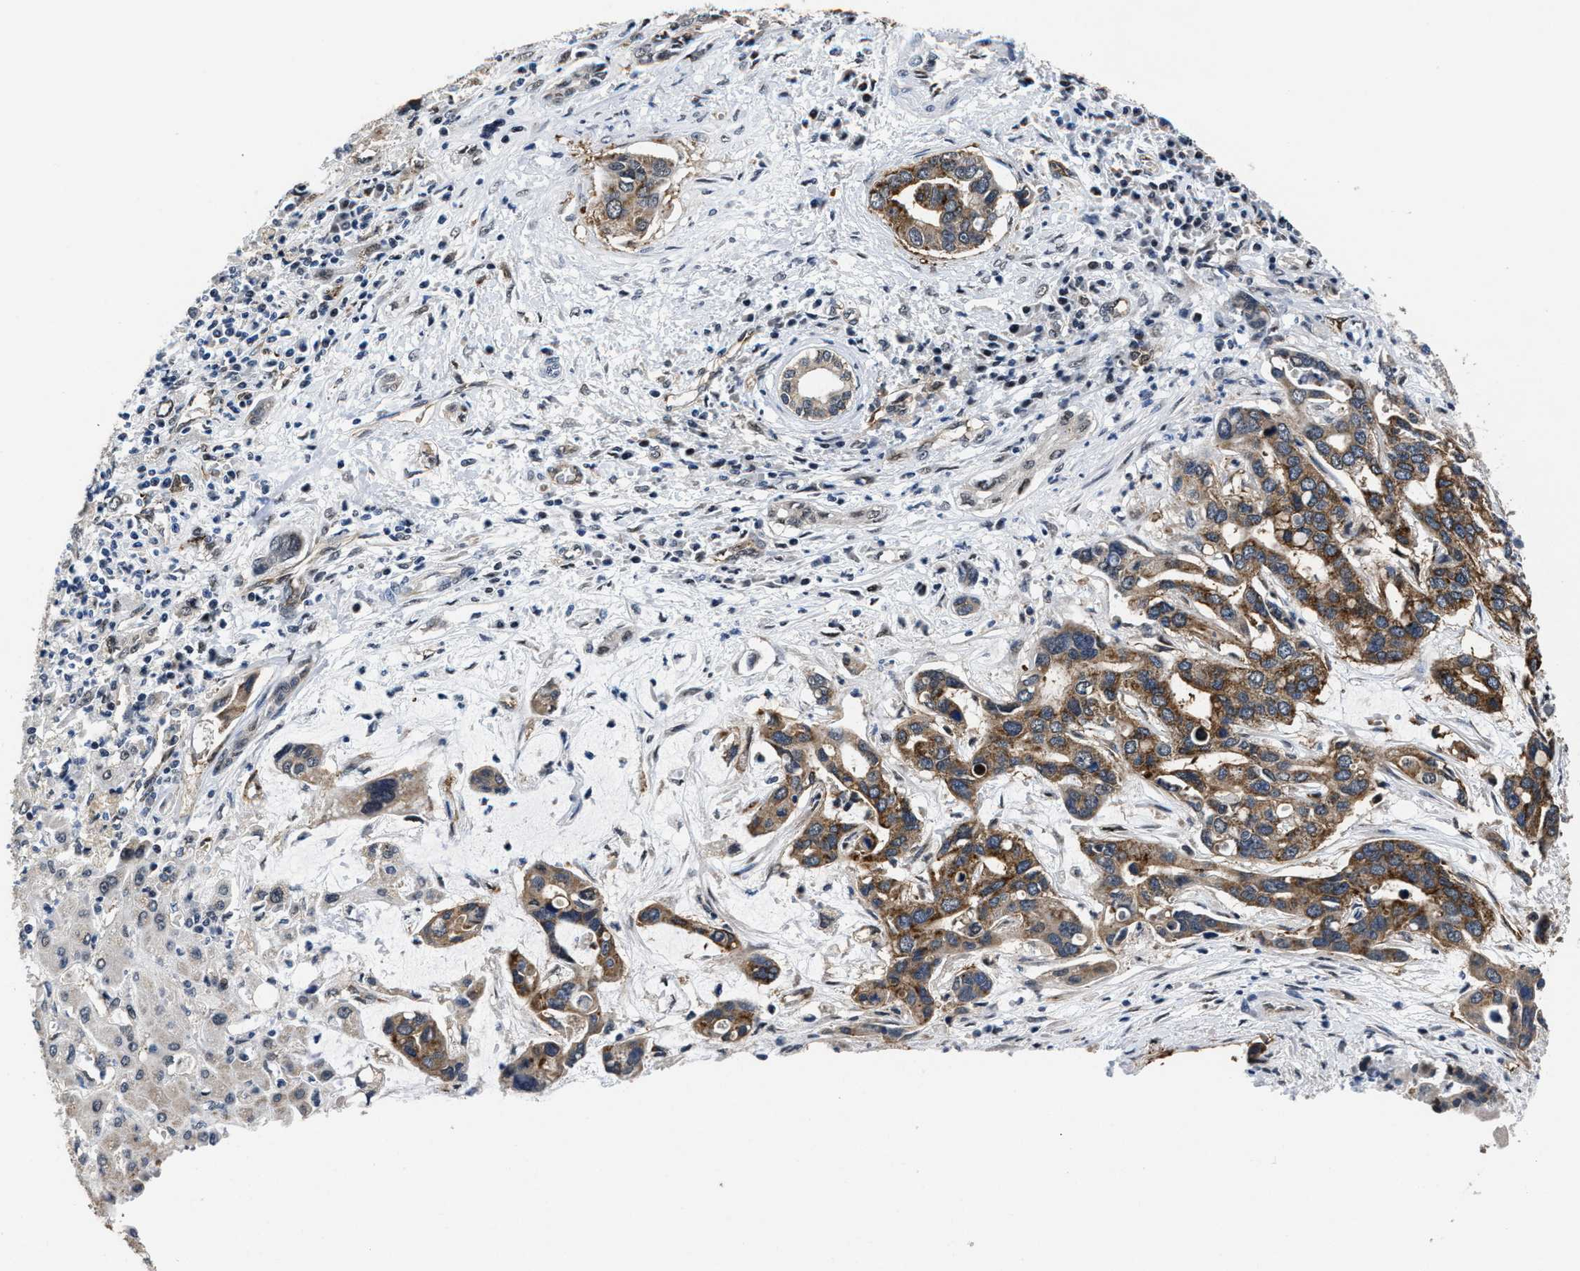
{"staining": {"intensity": "moderate", "quantity": ">75%", "location": "cytoplasmic/membranous"}, "tissue": "liver cancer", "cell_type": "Tumor cells", "image_type": "cancer", "snomed": [{"axis": "morphology", "description": "Cholangiocarcinoma"}, {"axis": "topography", "description": "Liver"}], "caption": "Protein expression analysis of human liver cancer reveals moderate cytoplasmic/membranous positivity in approximately >75% of tumor cells. The staining is performed using DAB (3,3'-diaminobenzidine) brown chromogen to label protein expression. The nuclei are counter-stained blue using hematoxylin.", "gene": "MARCKSL1", "patient": {"sex": "female", "age": 65}}